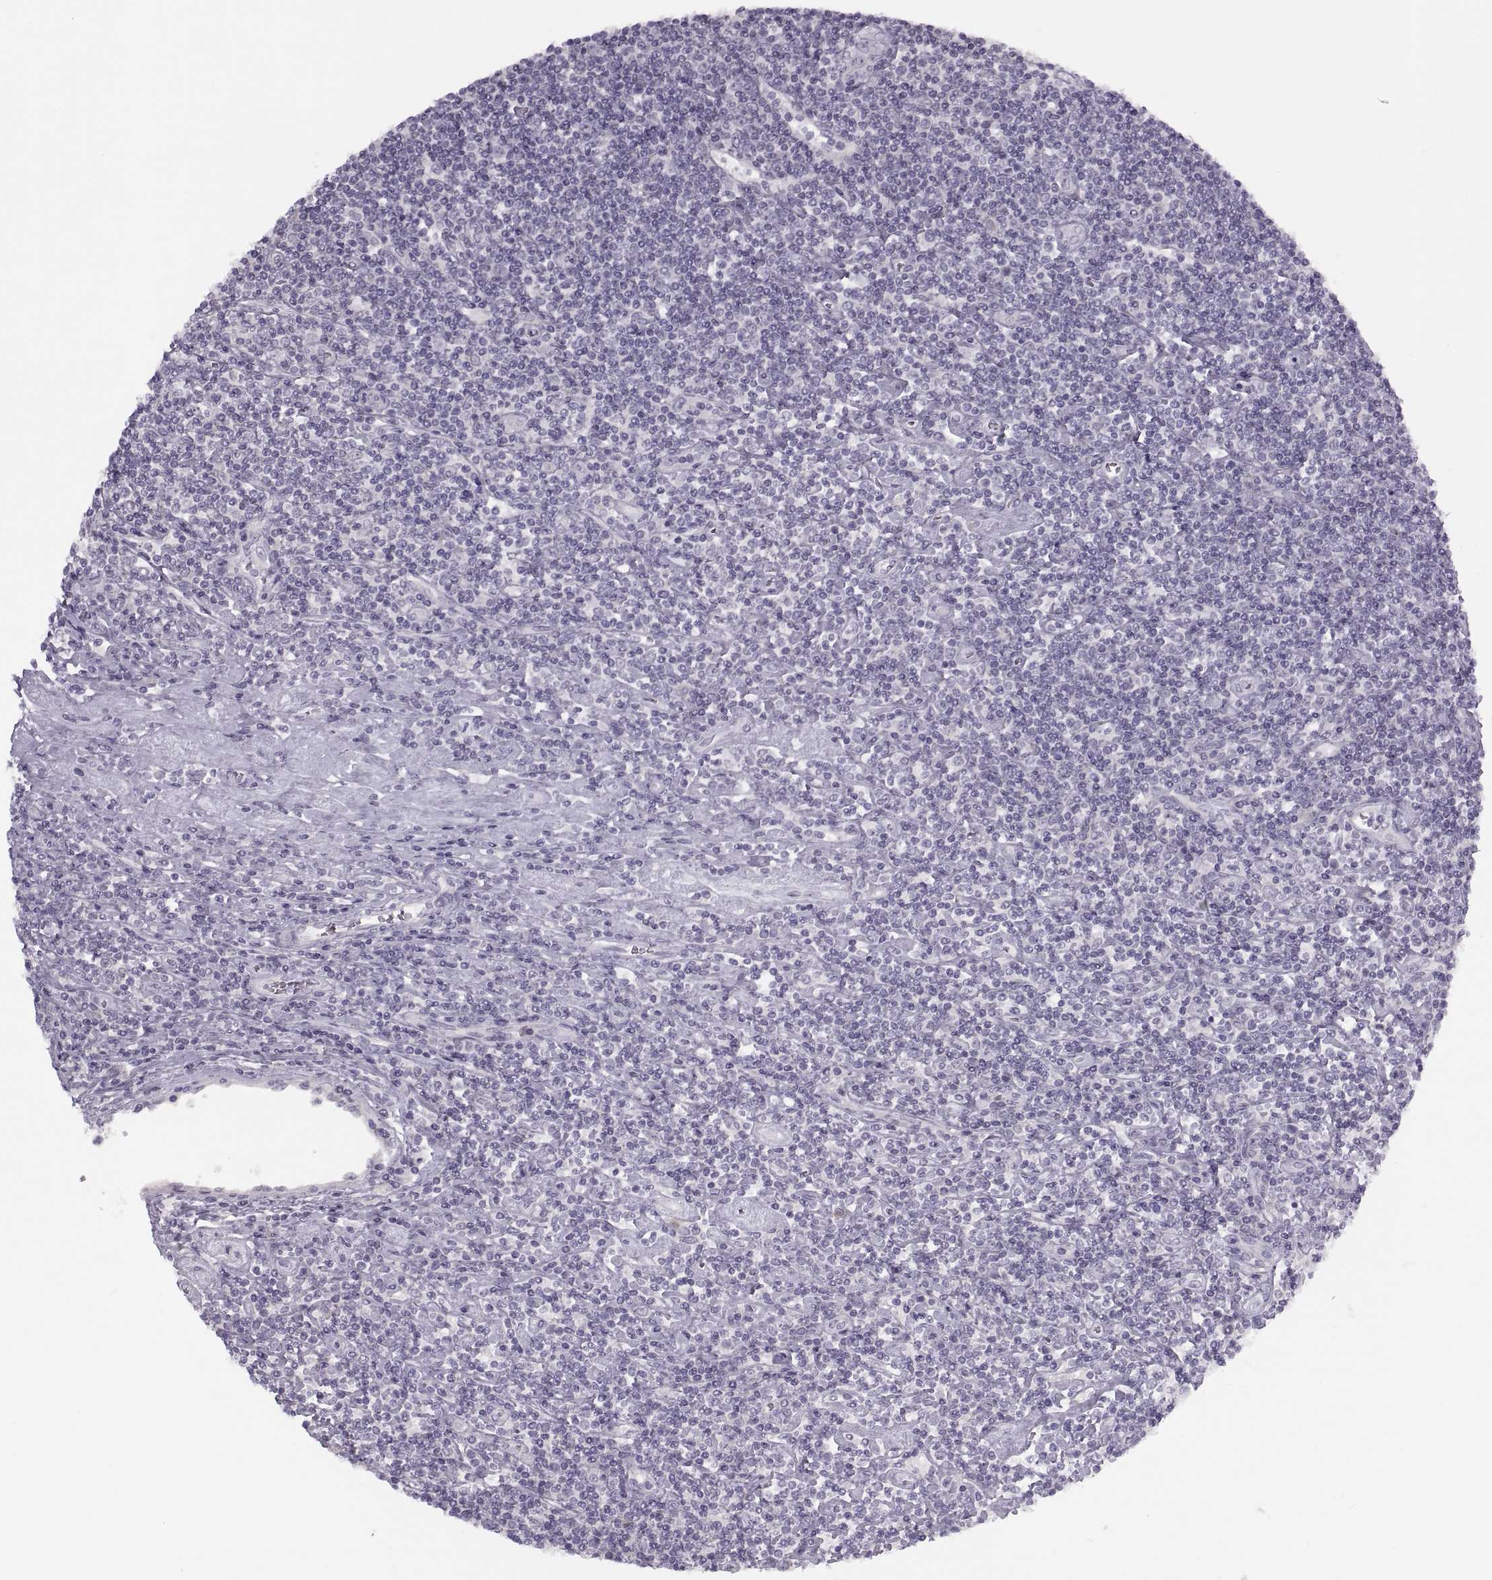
{"staining": {"intensity": "negative", "quantity": "none", "location": "none"}, "tissue": "lymphoma", "cell_type": "Tumor cells", "image_type": "cancer", "snomed": [{"axis": "morphology", "description": "Hodgkin's disease, NOS"}, {"axis": "topography", "description": "Lymph node"}], "caption": "Protein analysis of Hodgkin's disease shows no significant expression in tumor cells.", "gene": "H2AP", "patient": {"sex": "male", "age": 40}}